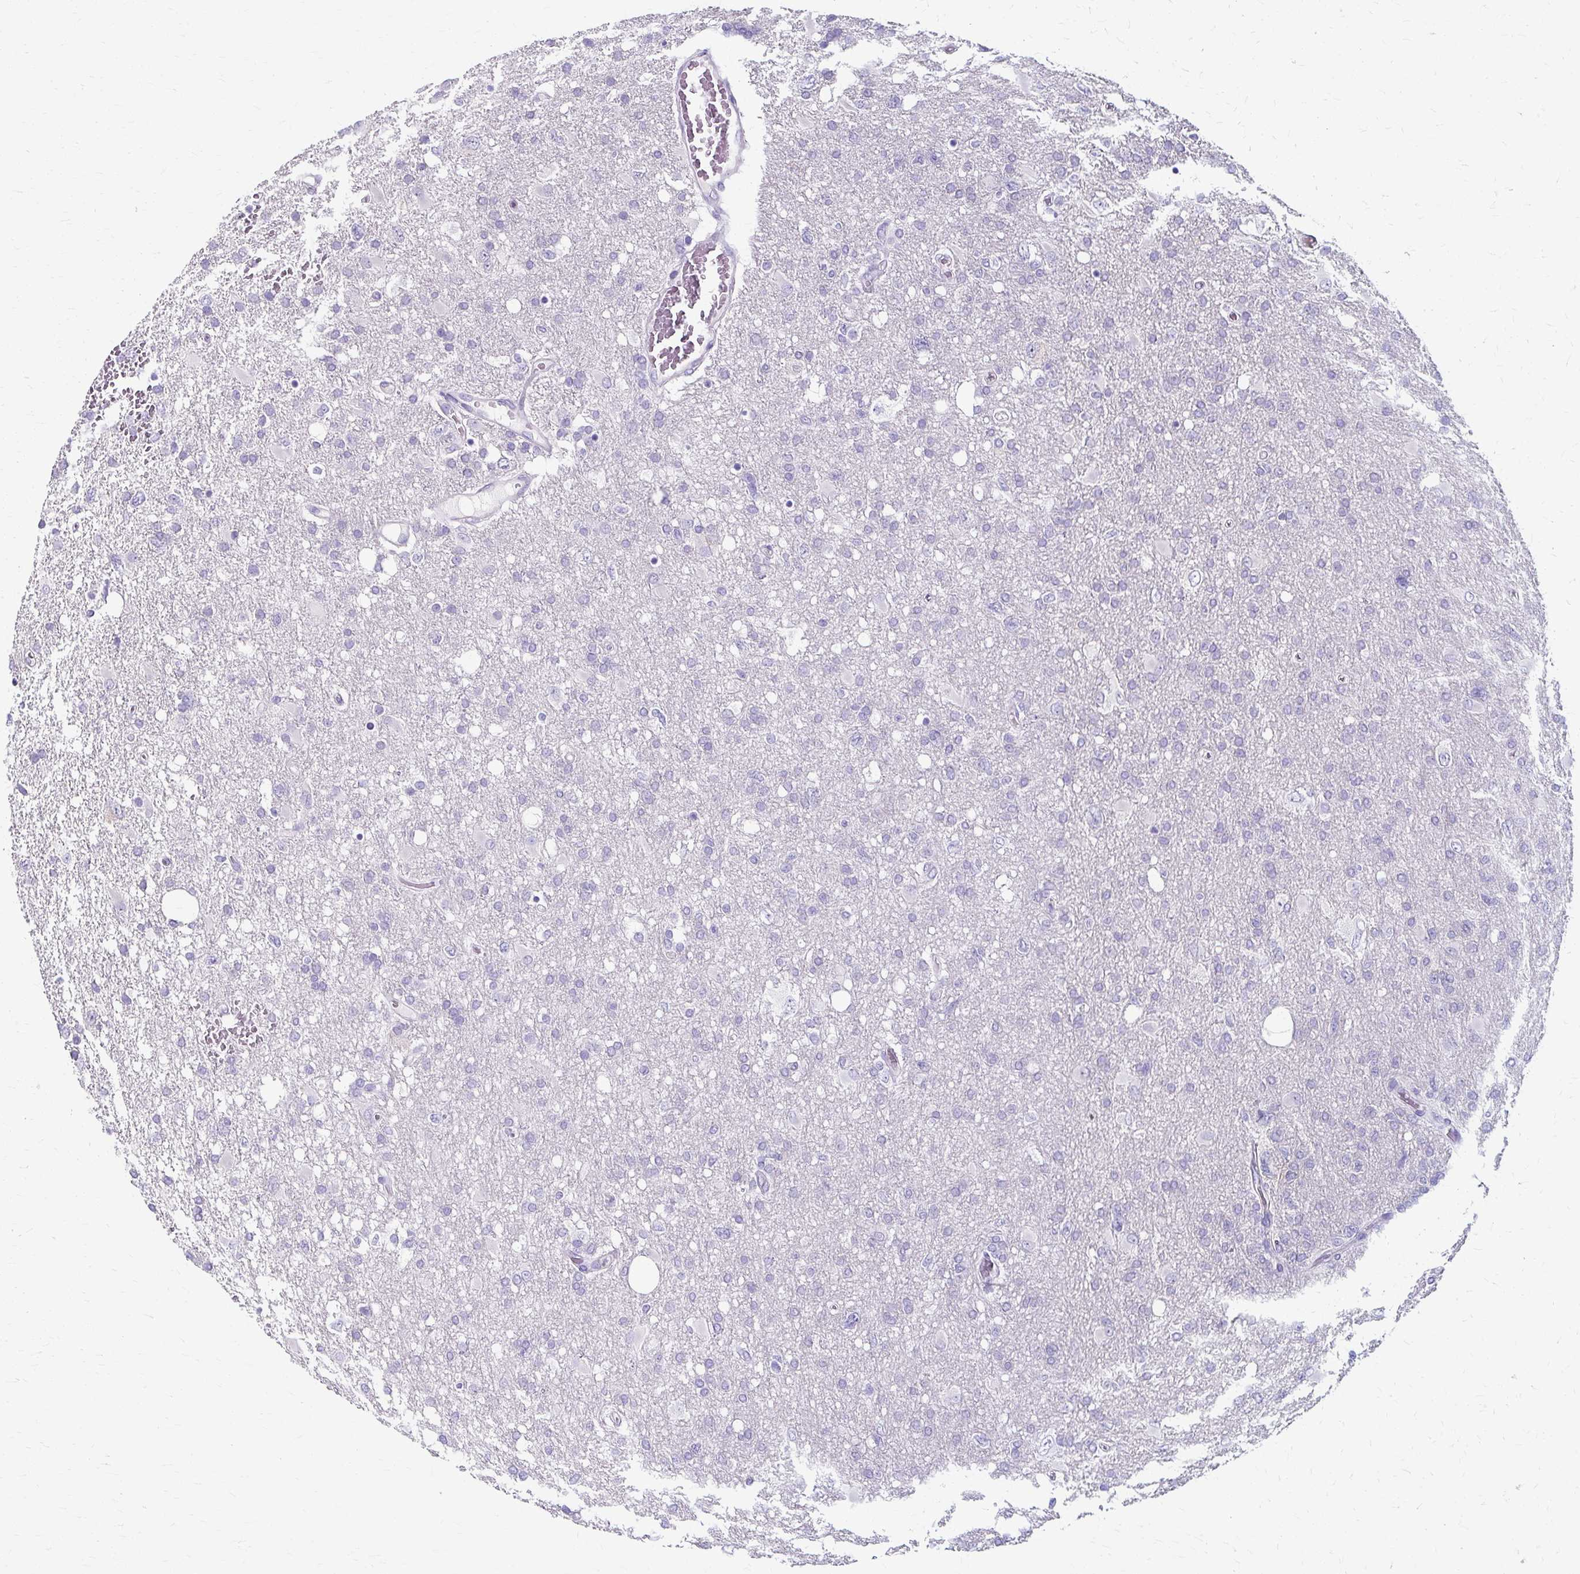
{"staining": {"intensity": "negative", "quantity": "none", "location": "none"}, "tissue": "glioma", "cell_type": "Tumor cells", "image_type": "cancer", "snomed": [{"axis": "morphology", "description": "Glioma, malignant, High grade"}, {"axis": "topography", "description": "Brain"}], "caption": "Immunohistochemical staining of malignant glioma (high-grade) exhibits no significant expression in tumor cells.", "gene": "ZNF555", "patient": {"sex": "male", "age": 61}}